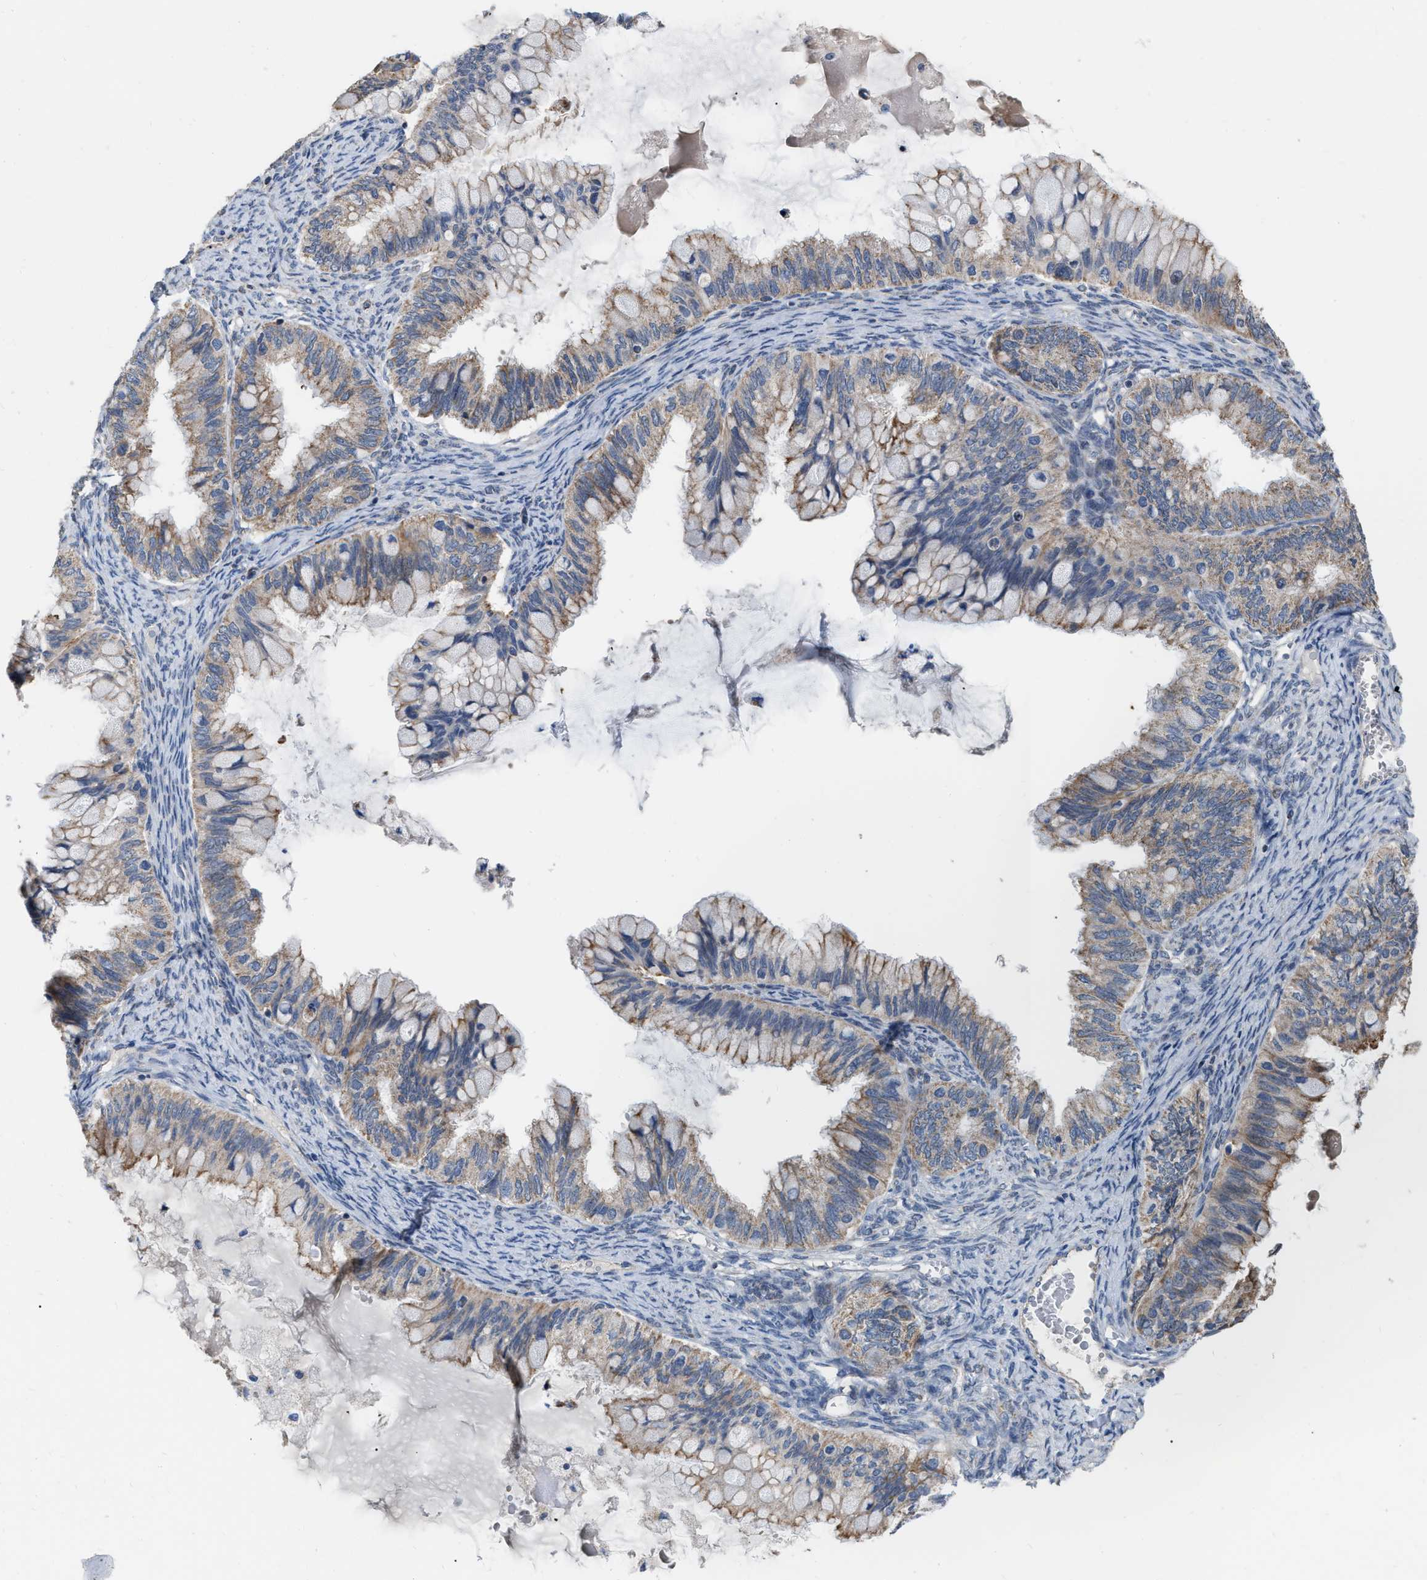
{"staining": {"intensity": "weak", "quantity": ">75%", "location": "cytoplasmic/membranous"}, "tissue": "ovarian cancer", "cell_type": "Tumor cells", "image_type": "cancer", "snomed": [{"axis": "morphology", "description": "Cystadenocarcinoma, mucinous, NOS"}, {"axis": "topography", "description": "Ovary"}], "caption": "About >75% of tumor cells in human ovarian cancer exhibit weak cytoplasmic/membranous protein expression as visualized by brown immunohistochemical staining.", "gene": "DDX56", "patient": {"sex": "female", "age": 80}}